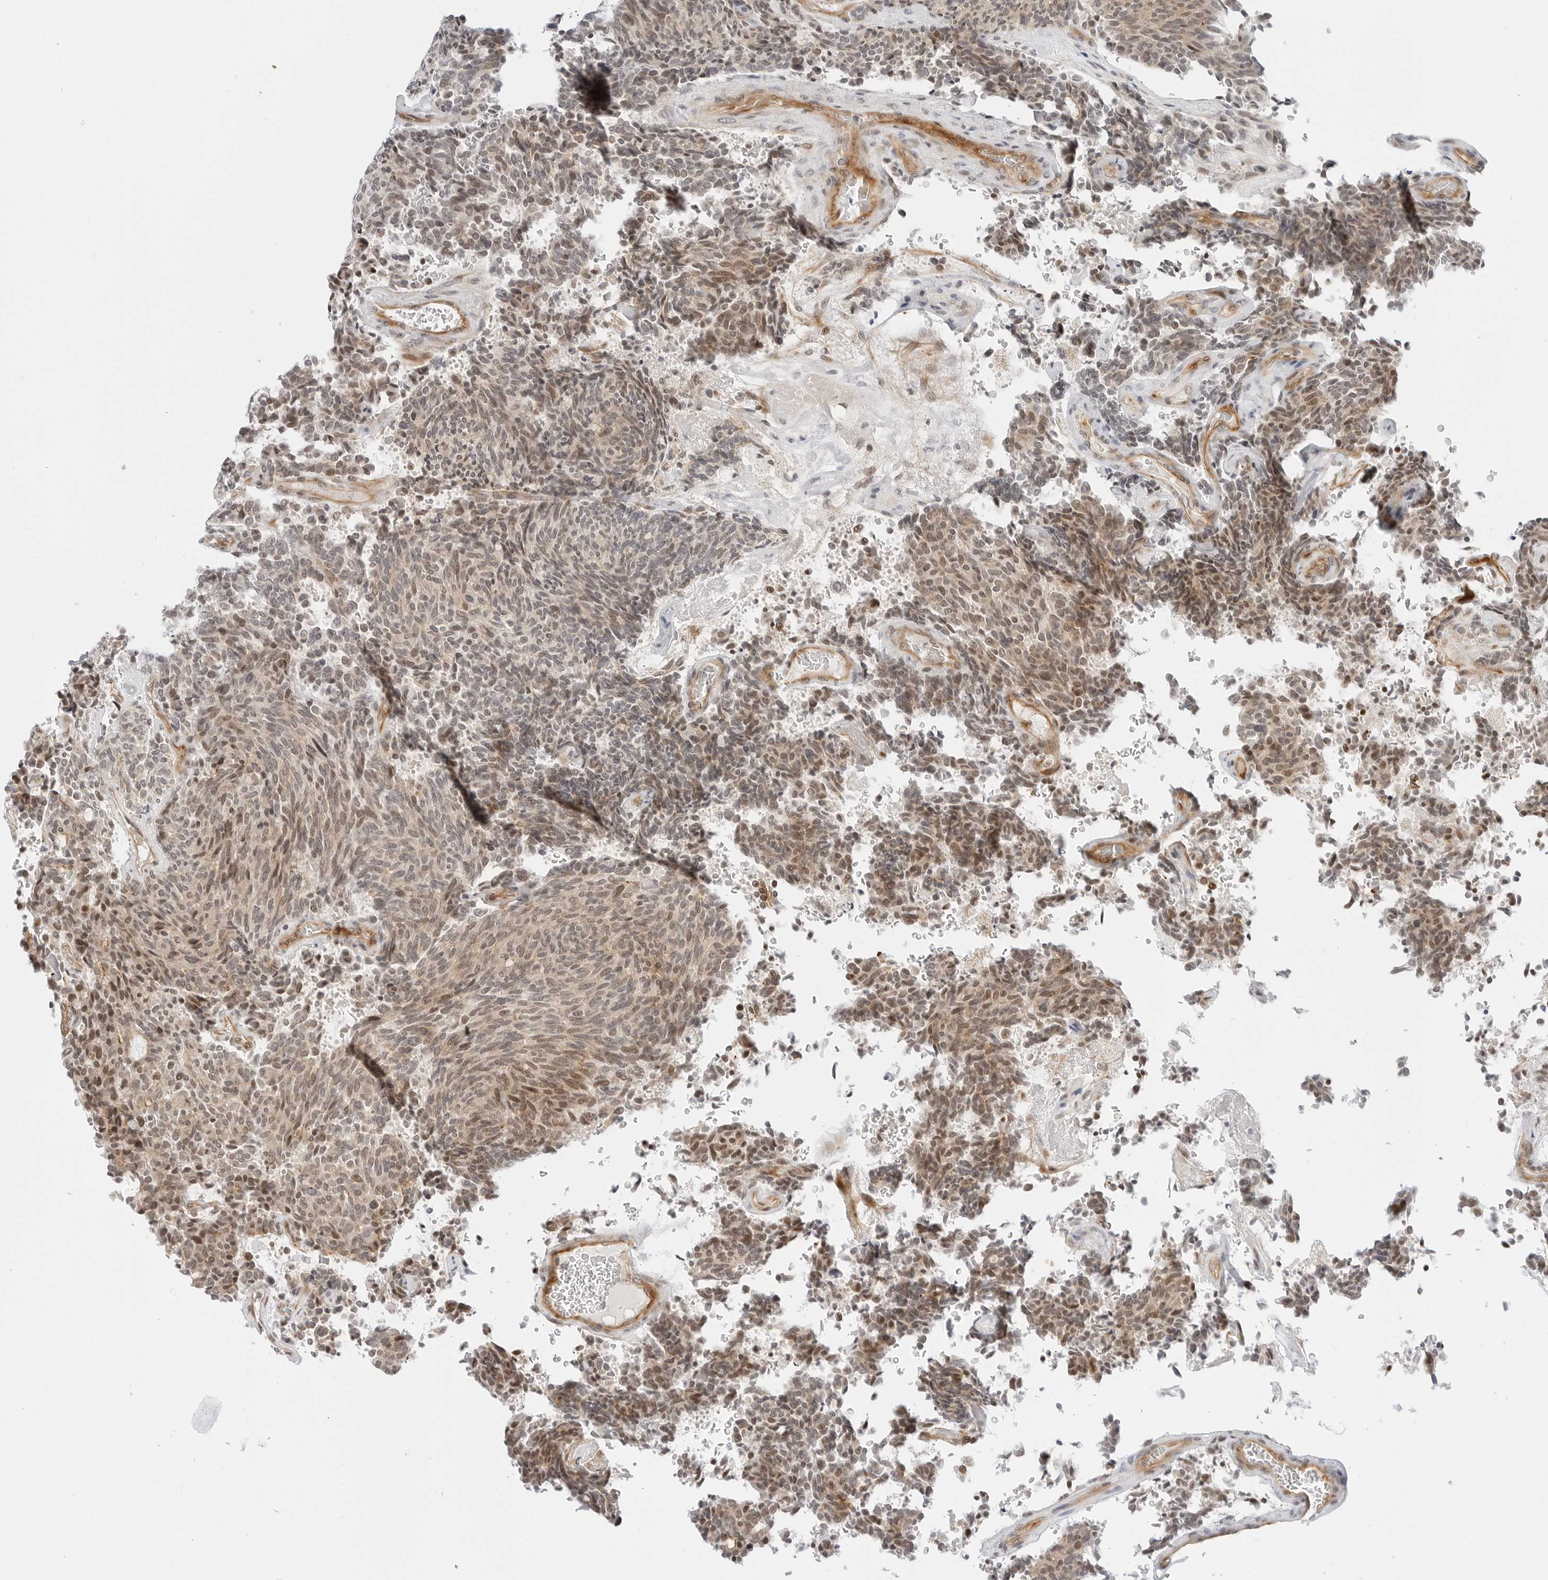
{"staining": {"intensity": "weak", "quantity": ">75%", "location": "nuclear"}, "tissue": "carcinoid", "cell_type": "Tumor cells", "image_type": "cancer", "snomed": [{"axis": "morphology", "description": "Carcinoid, malignant, NOS"}, {"axis": "topography", "description": "Pancreas"}], "caption": "Brown immunohistochemical staining in human carcinoid demonstrates weak nuclear expression in approximately >75% of tumor cells.", "gene": "ZNF613", "patient": {"sex": "female", "age": 54}}